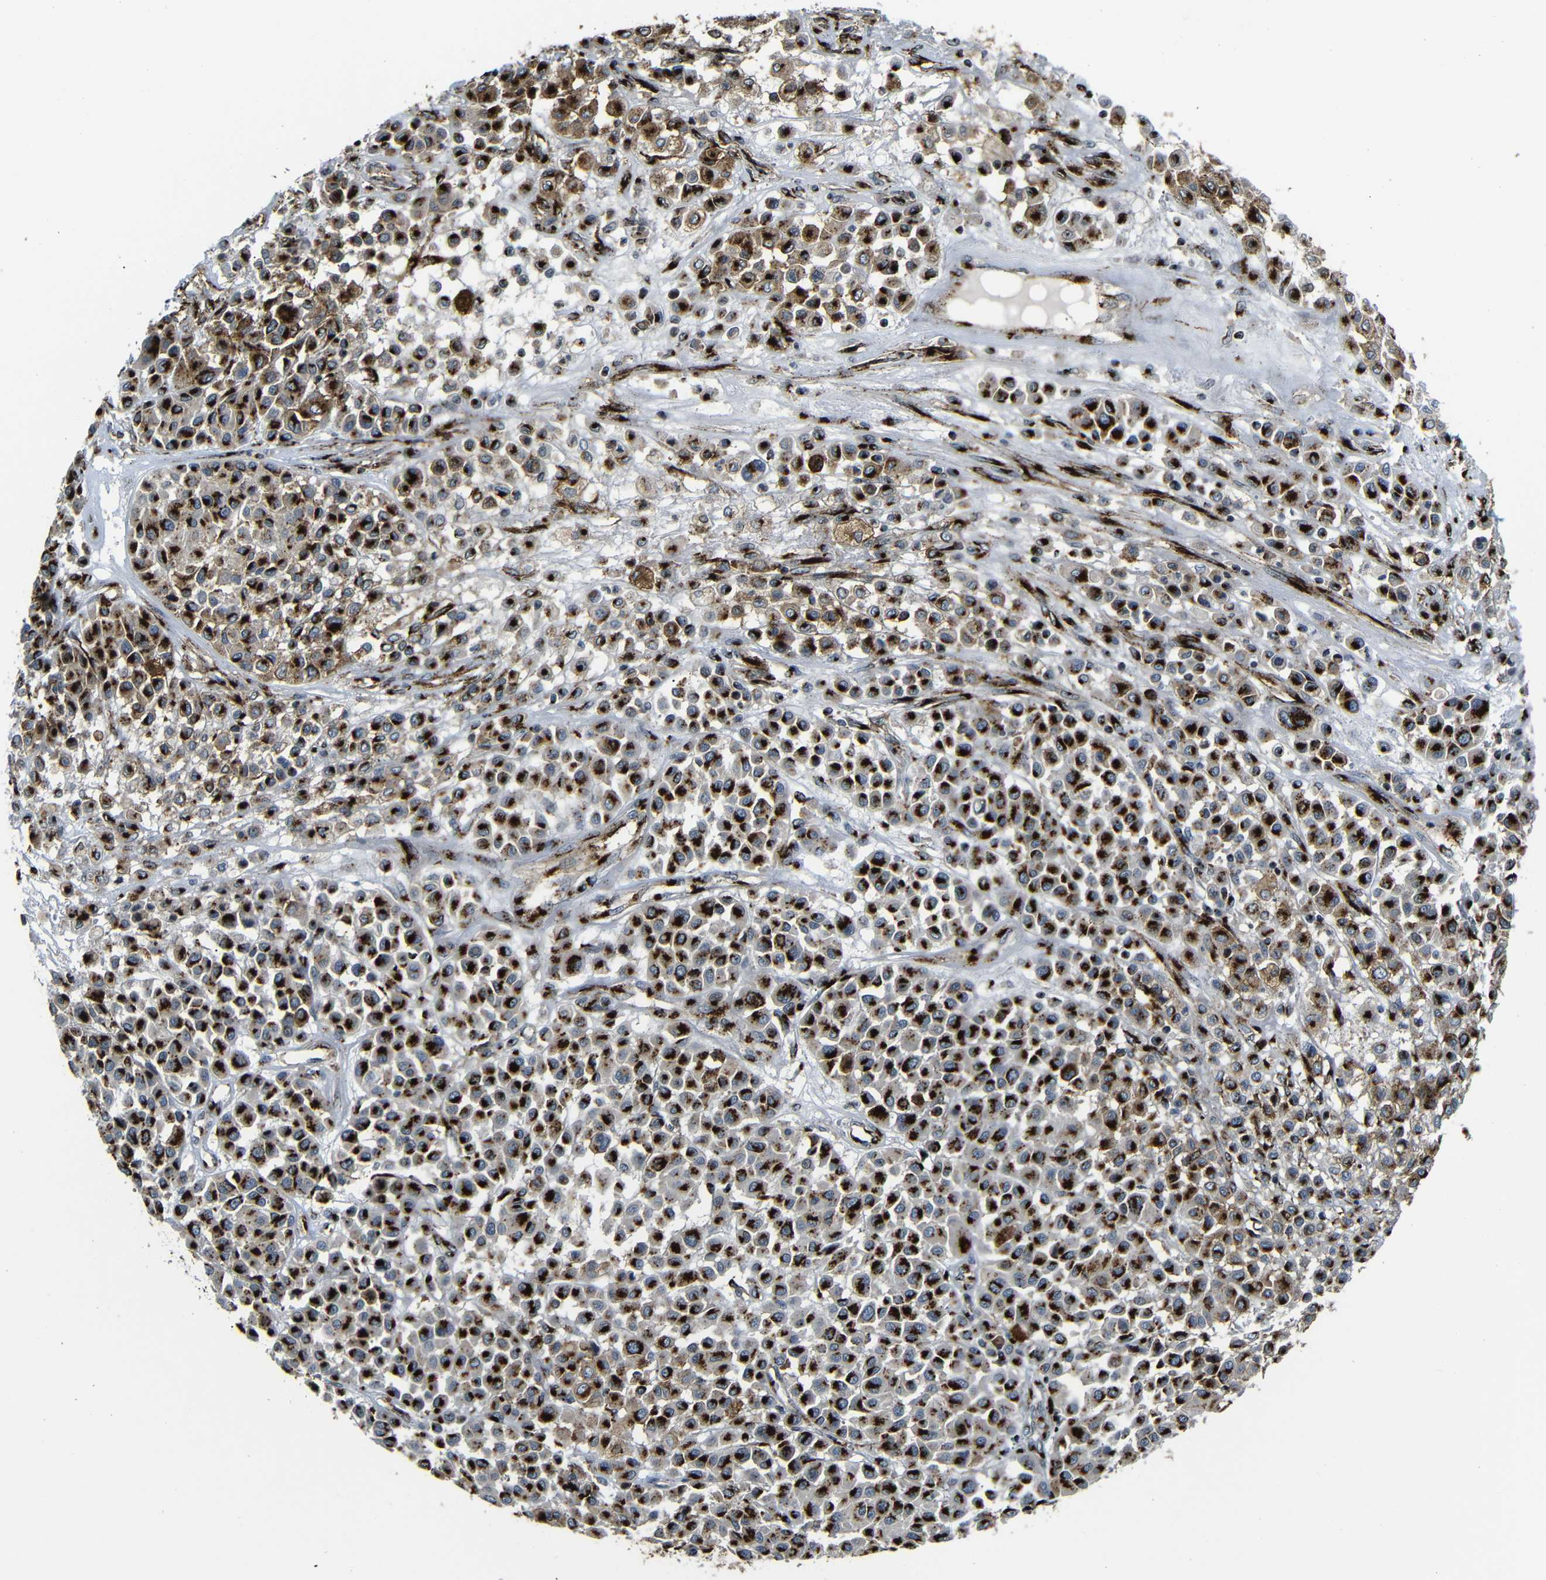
{"staining": {"intensity": "strong", "quantity": ">75%", "location": "cytoplasmic/membranous"}, "tissue": "melanoma", "cell_type": "Tumor cells", "image_type": "cancer", "snomed": [{"axis": "morphology", "description": "Malignant melanoma, Metastatic site"}, {"axis": "topography", "description": "Soft tissue"}], "caption": "Malignant melanoma (metastatic site) tissue shows strong cytoplasmic/membranous staining in about >75% of tumor cells", "gene": "TGOLN2", "patient": {"sex": "male", "age": 41}}